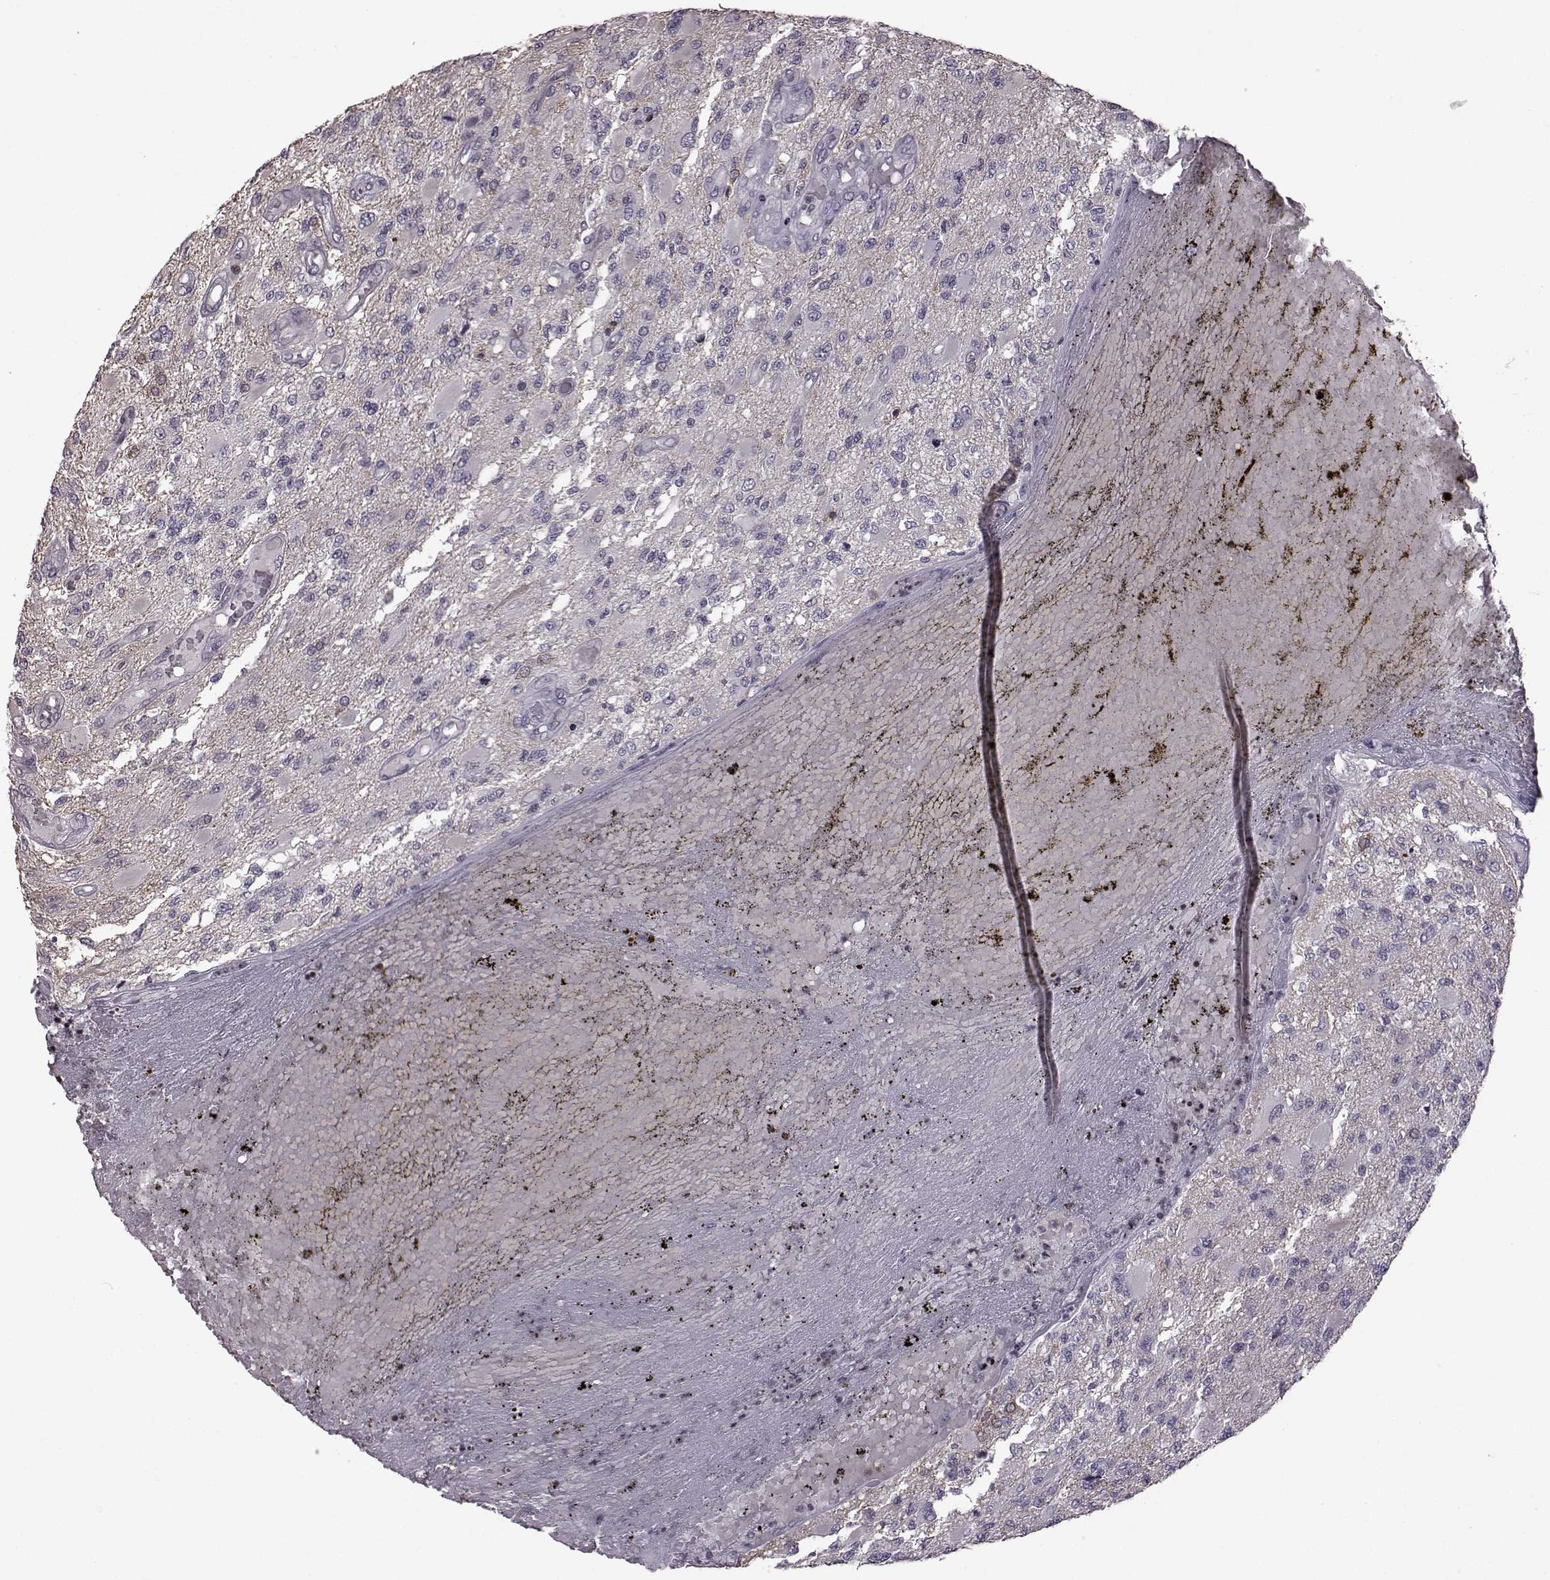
{"staining": {"intensity": "negative", "quantity": "none", "location": "none"}, "tissue": "glioma", "cell_type": "Tumor cells", "image_type": "cancer", "snomed": [{"axis": "morphology", "description": "Glioma, malignant, High grade"}, {"axis": "topography", "description": "Brain"}], "caption": "Glioma stained for a protein using immunohistochemistry shows no expression tumor cells.", "gene": "GAL", "patient": {"sex": "female", "age": 63}}